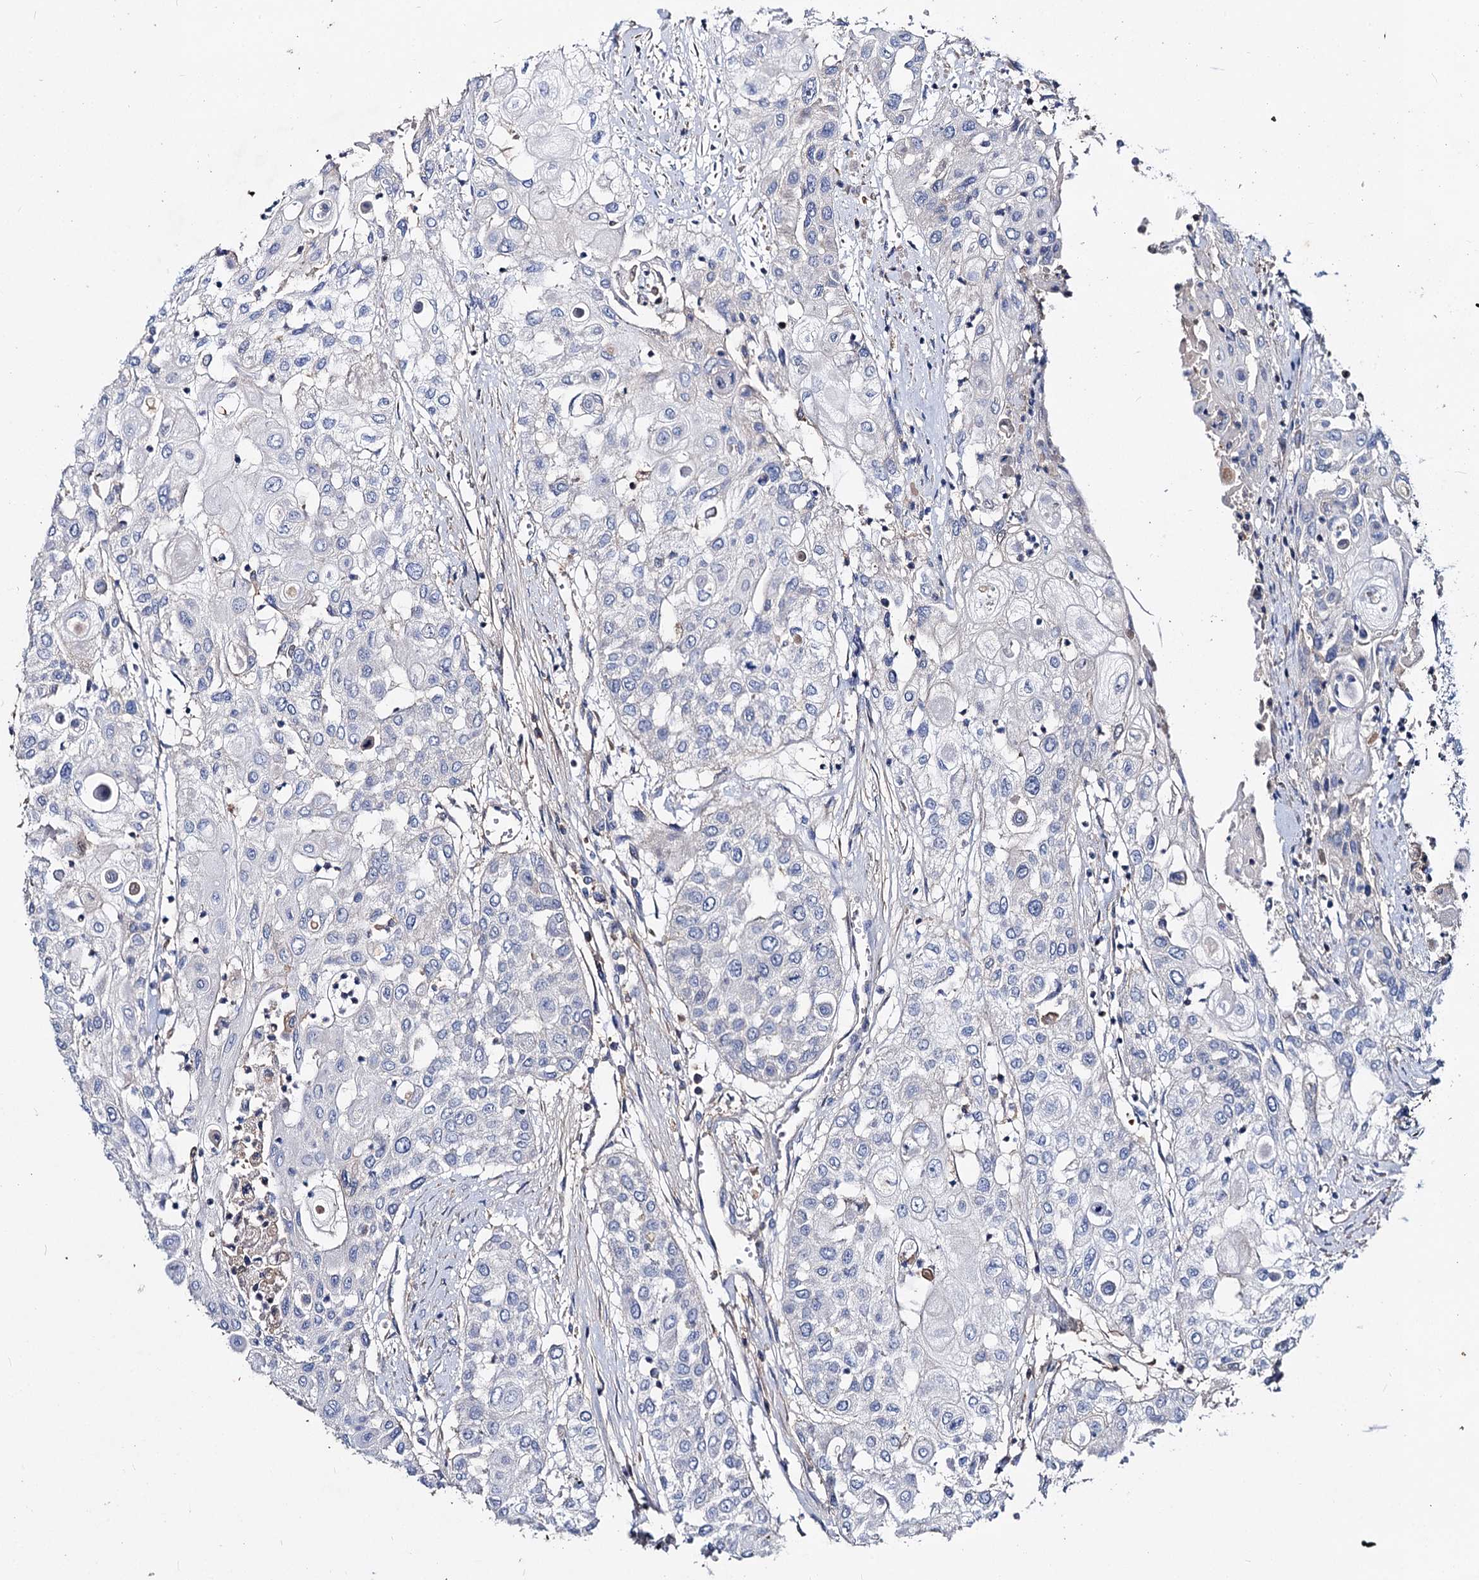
{"staining": {"intensity": "negative", "quantity": "none", "location": "none"}, "tissue": "urothelial cancer", "cell_type": "Tumor cells", "image_type": "cancer", "snomed": [{"axis": "morphology", "description": "Urothelial carcinoma, High grade"}, {"axis": "topography", "description": "Urinary bladder"}], "caption": "Photomicrograph shows no significant protein positivity in tumor cells of urothelial cancer.", "gene": "ACY3", "patient": {"sex": "female", "age": 79}}